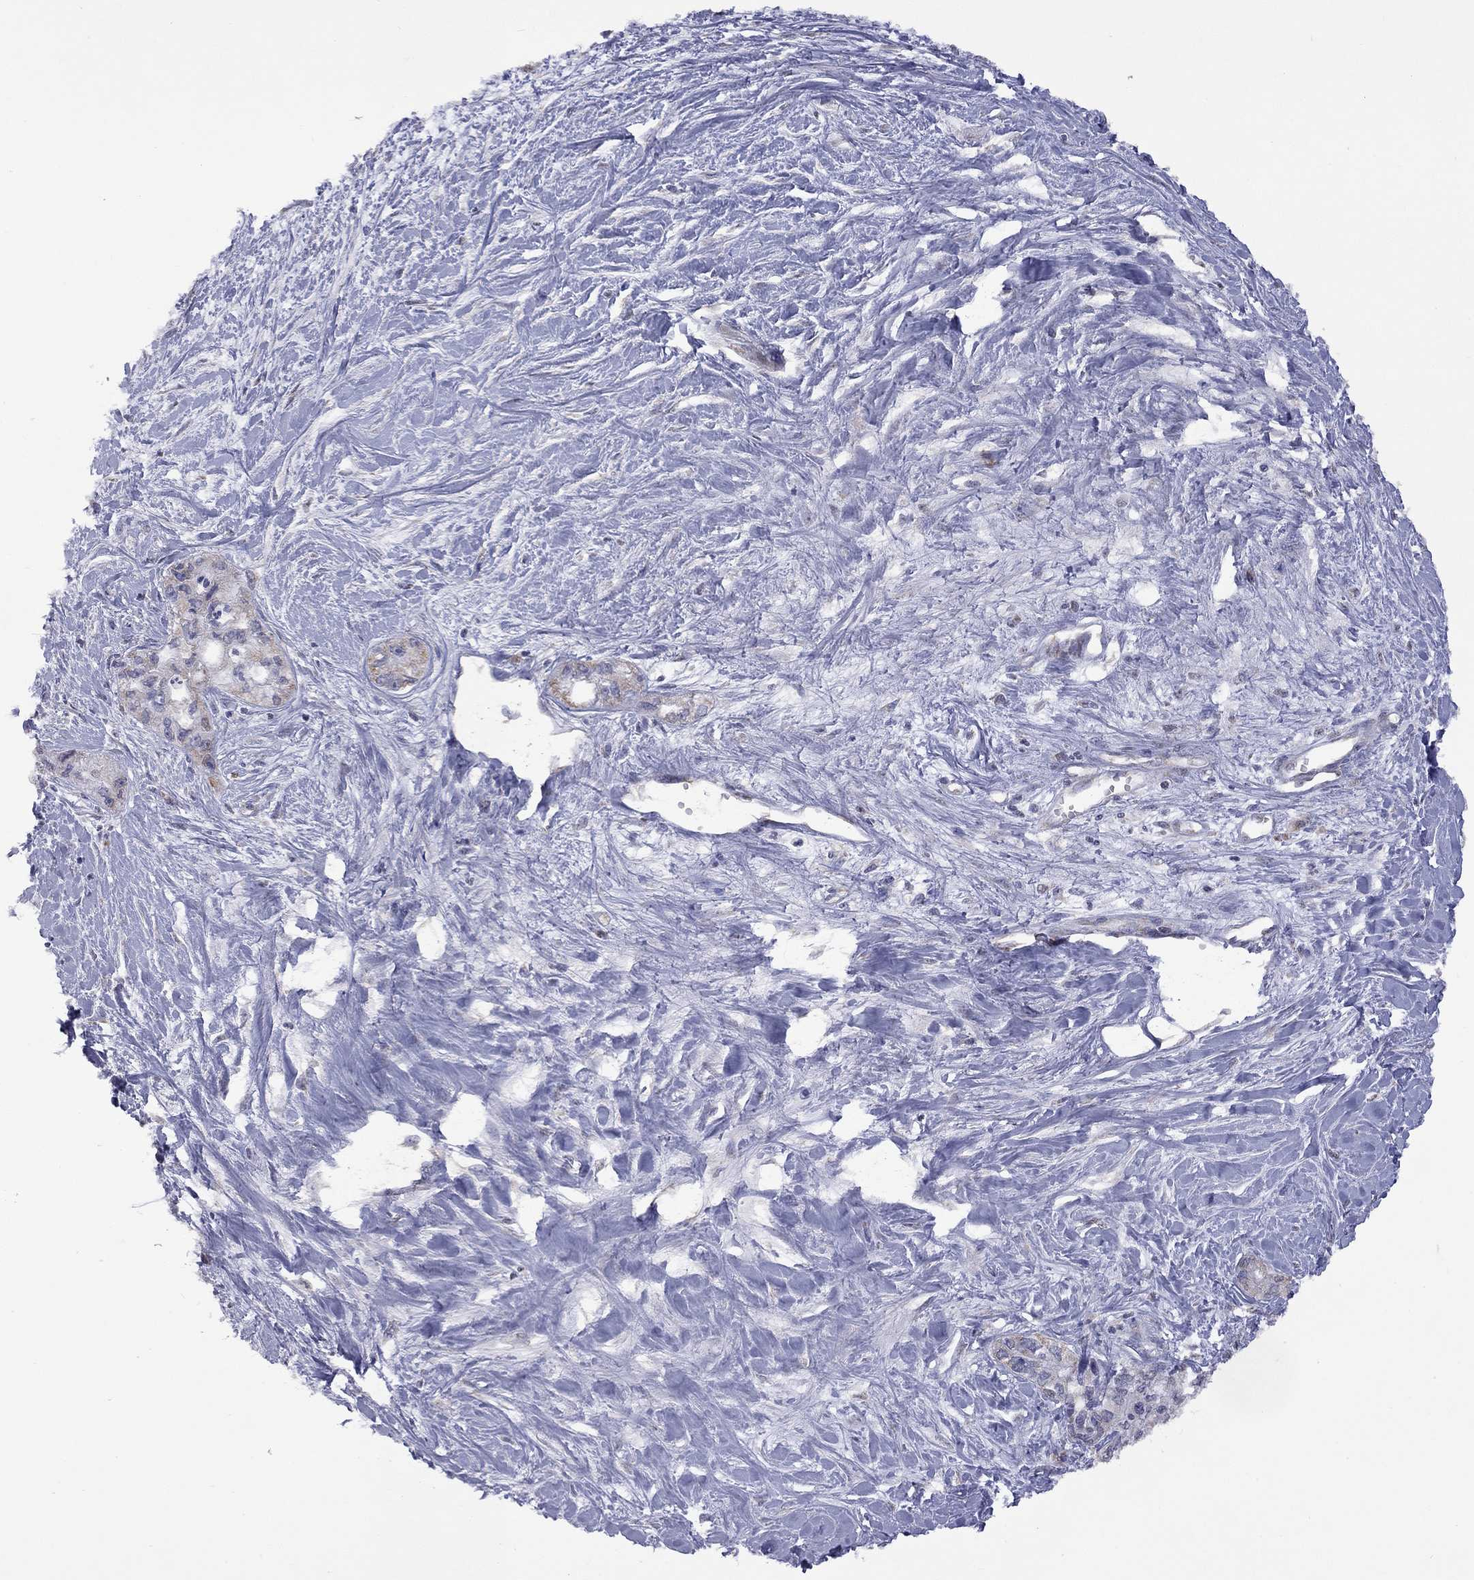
{"staining": {"intensity": "weak", "quantity": ">75%", "location": "cytoplasmic/membranous"}, "tissue": "pancreatic cancer", "cell_type": "Tumor cells", "image_type": "cancer", "snomed": [{"axis": "morphology", "description": "Adenocarcinoma, NOS"}, {"axis": "topography", "description": "Pancreas"}], "caption": "Immunohistochemistry staining of pancreatic cancer, which shows low levels of weak cytoplasmic/membranous staining in approximately >75% of tumor cells indicating weak cytoplasmic/membranous protein positivity. The staining was performed using DAB (3,3'-diaminobenzidine) (brown) for protein detection and nuclei were counterstained in hematoxylin (blue).", "gene": "NDUFB1", "patient": {"sex": "female", "age": 50}}